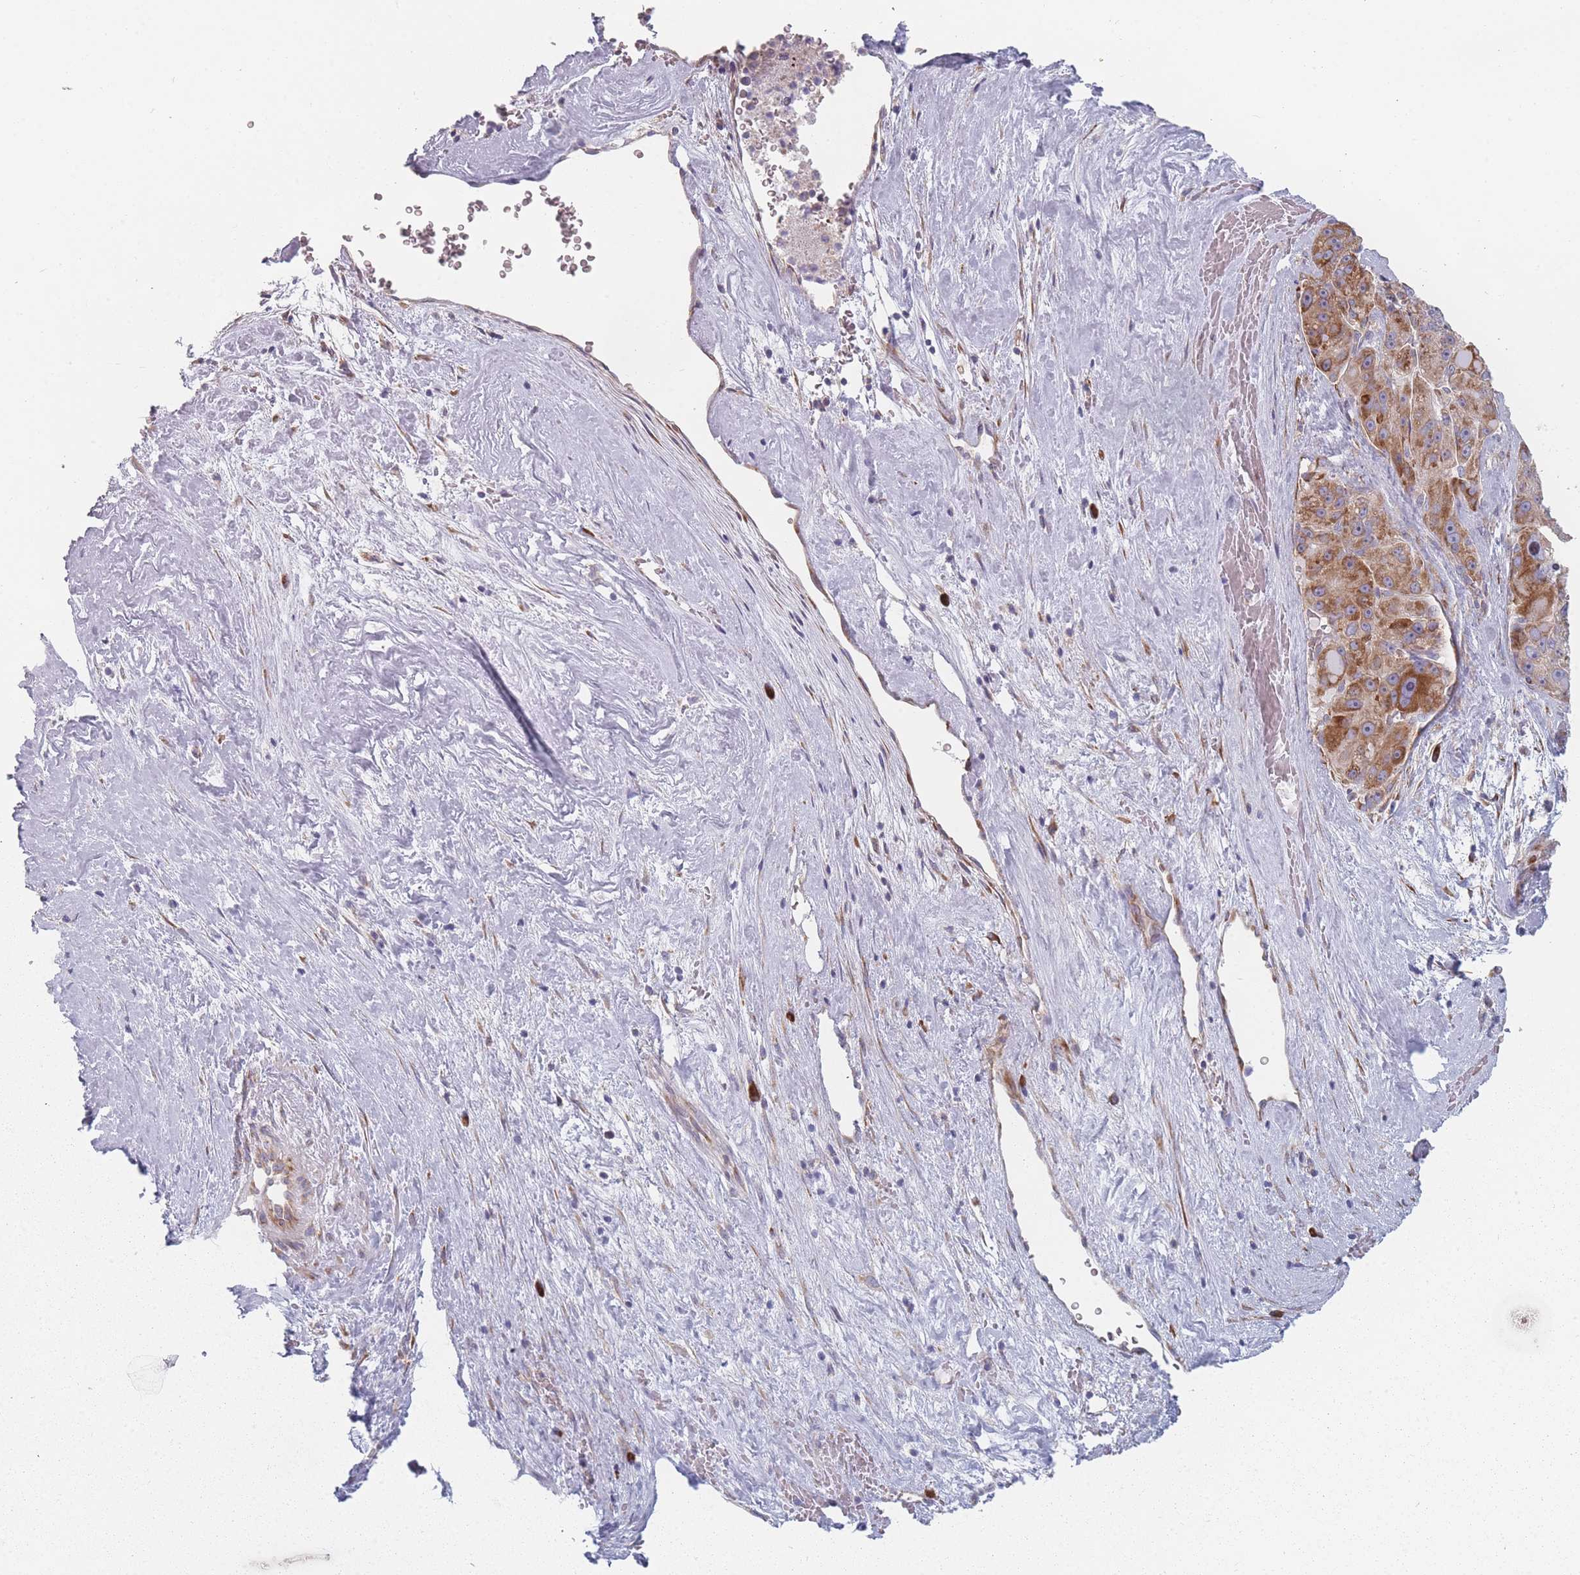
{"staining": {"intensity": "strong", "quantity": ">75%", "location": "cytoplasmic/membranous"}, "tissue": "liver cancer", "cell_type": "Tumor cells", "image_type": "cancer", "snomed": [{"axis": "morphology", "description": "Carcinoma, Hepatocellular, NOS"}, {"axis": "topography", "description": "Liver"}], "caption": "Immunohistochemical staining of hepatocellular carcinoma (liver) shows strong cytoplasmic/membranous protein positivity in about >75% of tumor cells.", "gene": "CACNG5", "patient": {"sex": "male", "age": 76}}